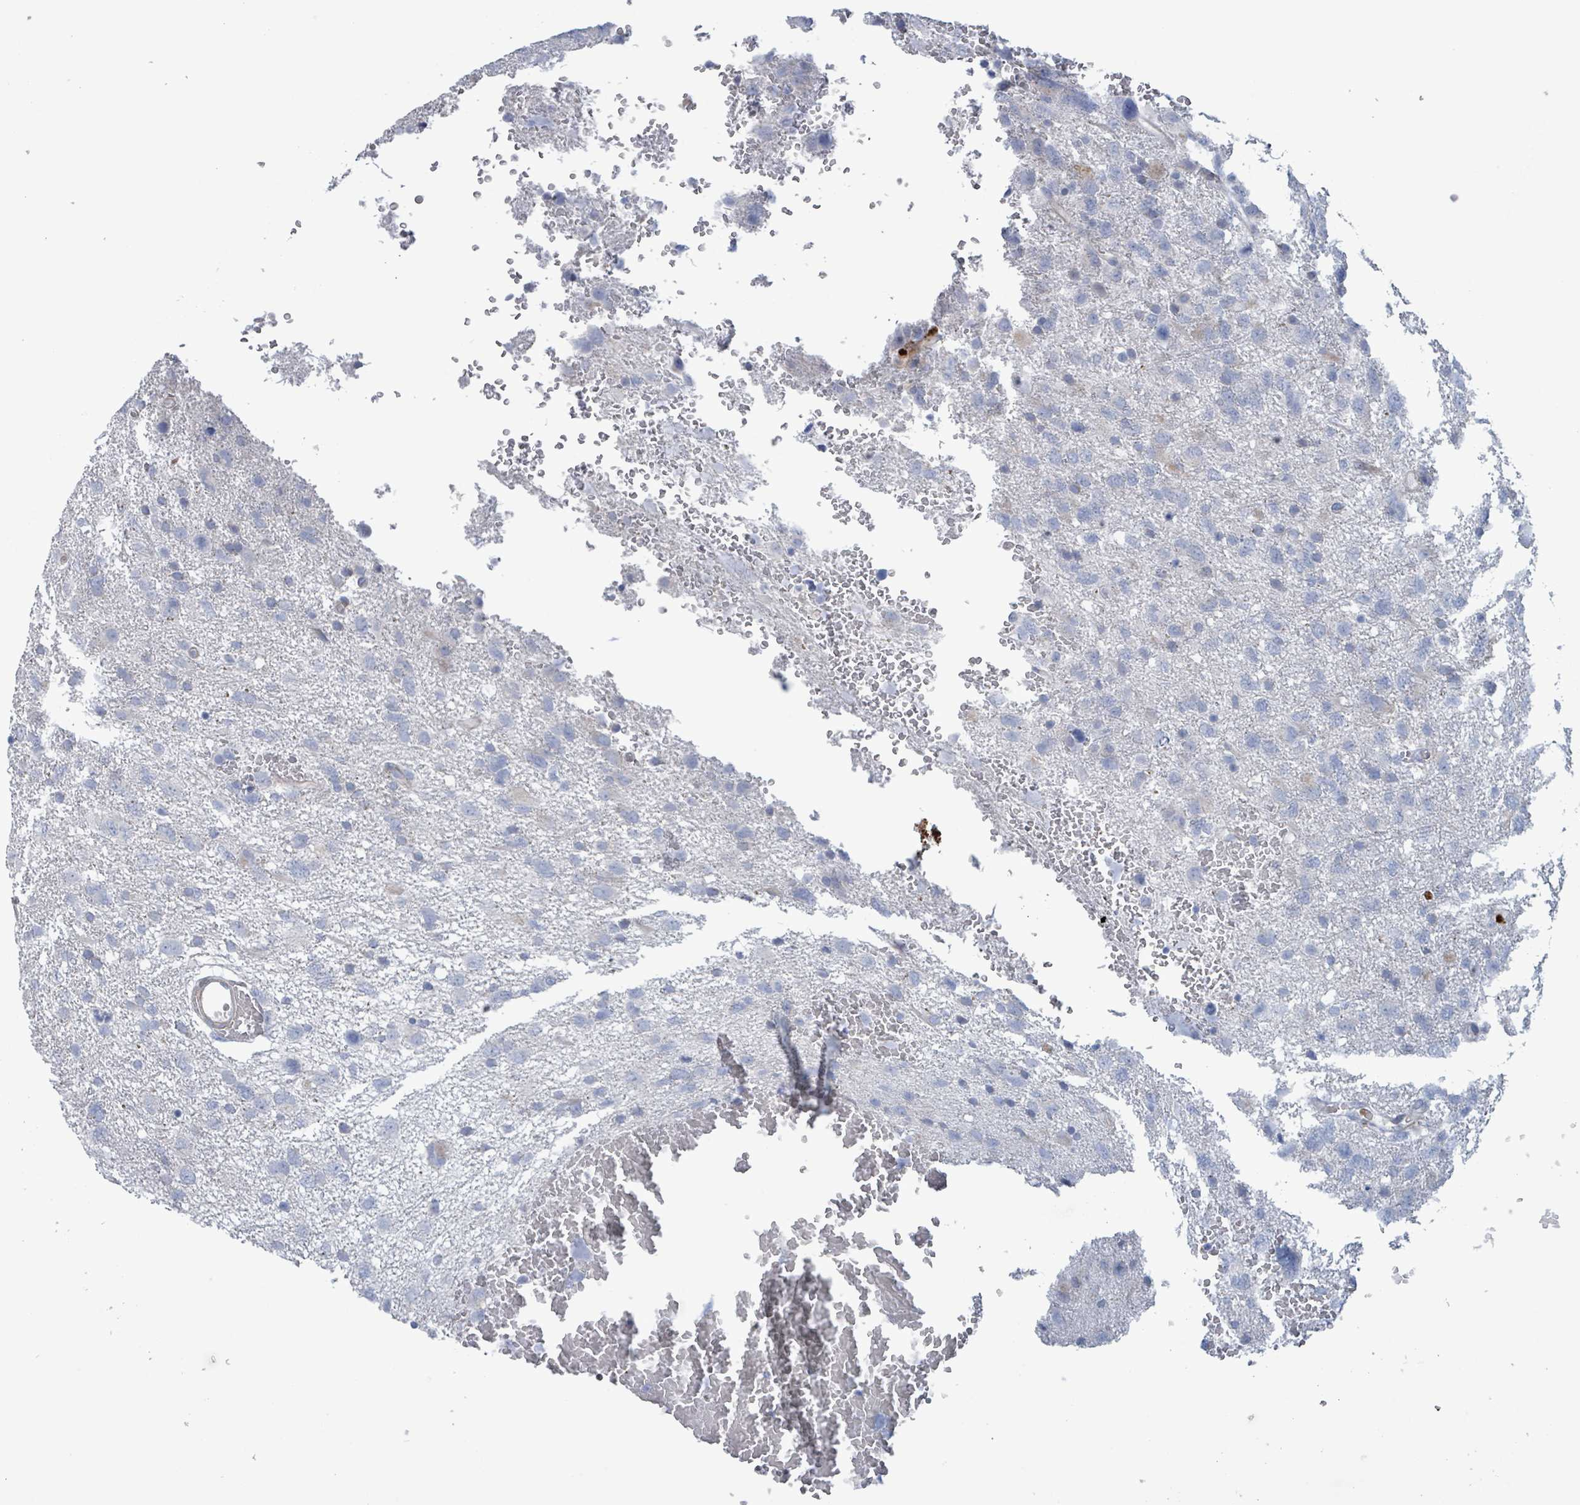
{"staining": {"intensity": "negative", "quantity": "none", "location": "none"}, "tissue": "glioma", "cell_type": "Tumor cells", "image_type": "cancer", "snomed": [{"axis": "morphology", "description": "Glioma, malignant, High grade"}, {"axis": "topography", "description": "Brain"}], "caption": "Tumor cells are negative for protein expression in human malignant glioma (high-grade).", "gene": "PKLR", "patient": {"sex": "male", "age": 61}}